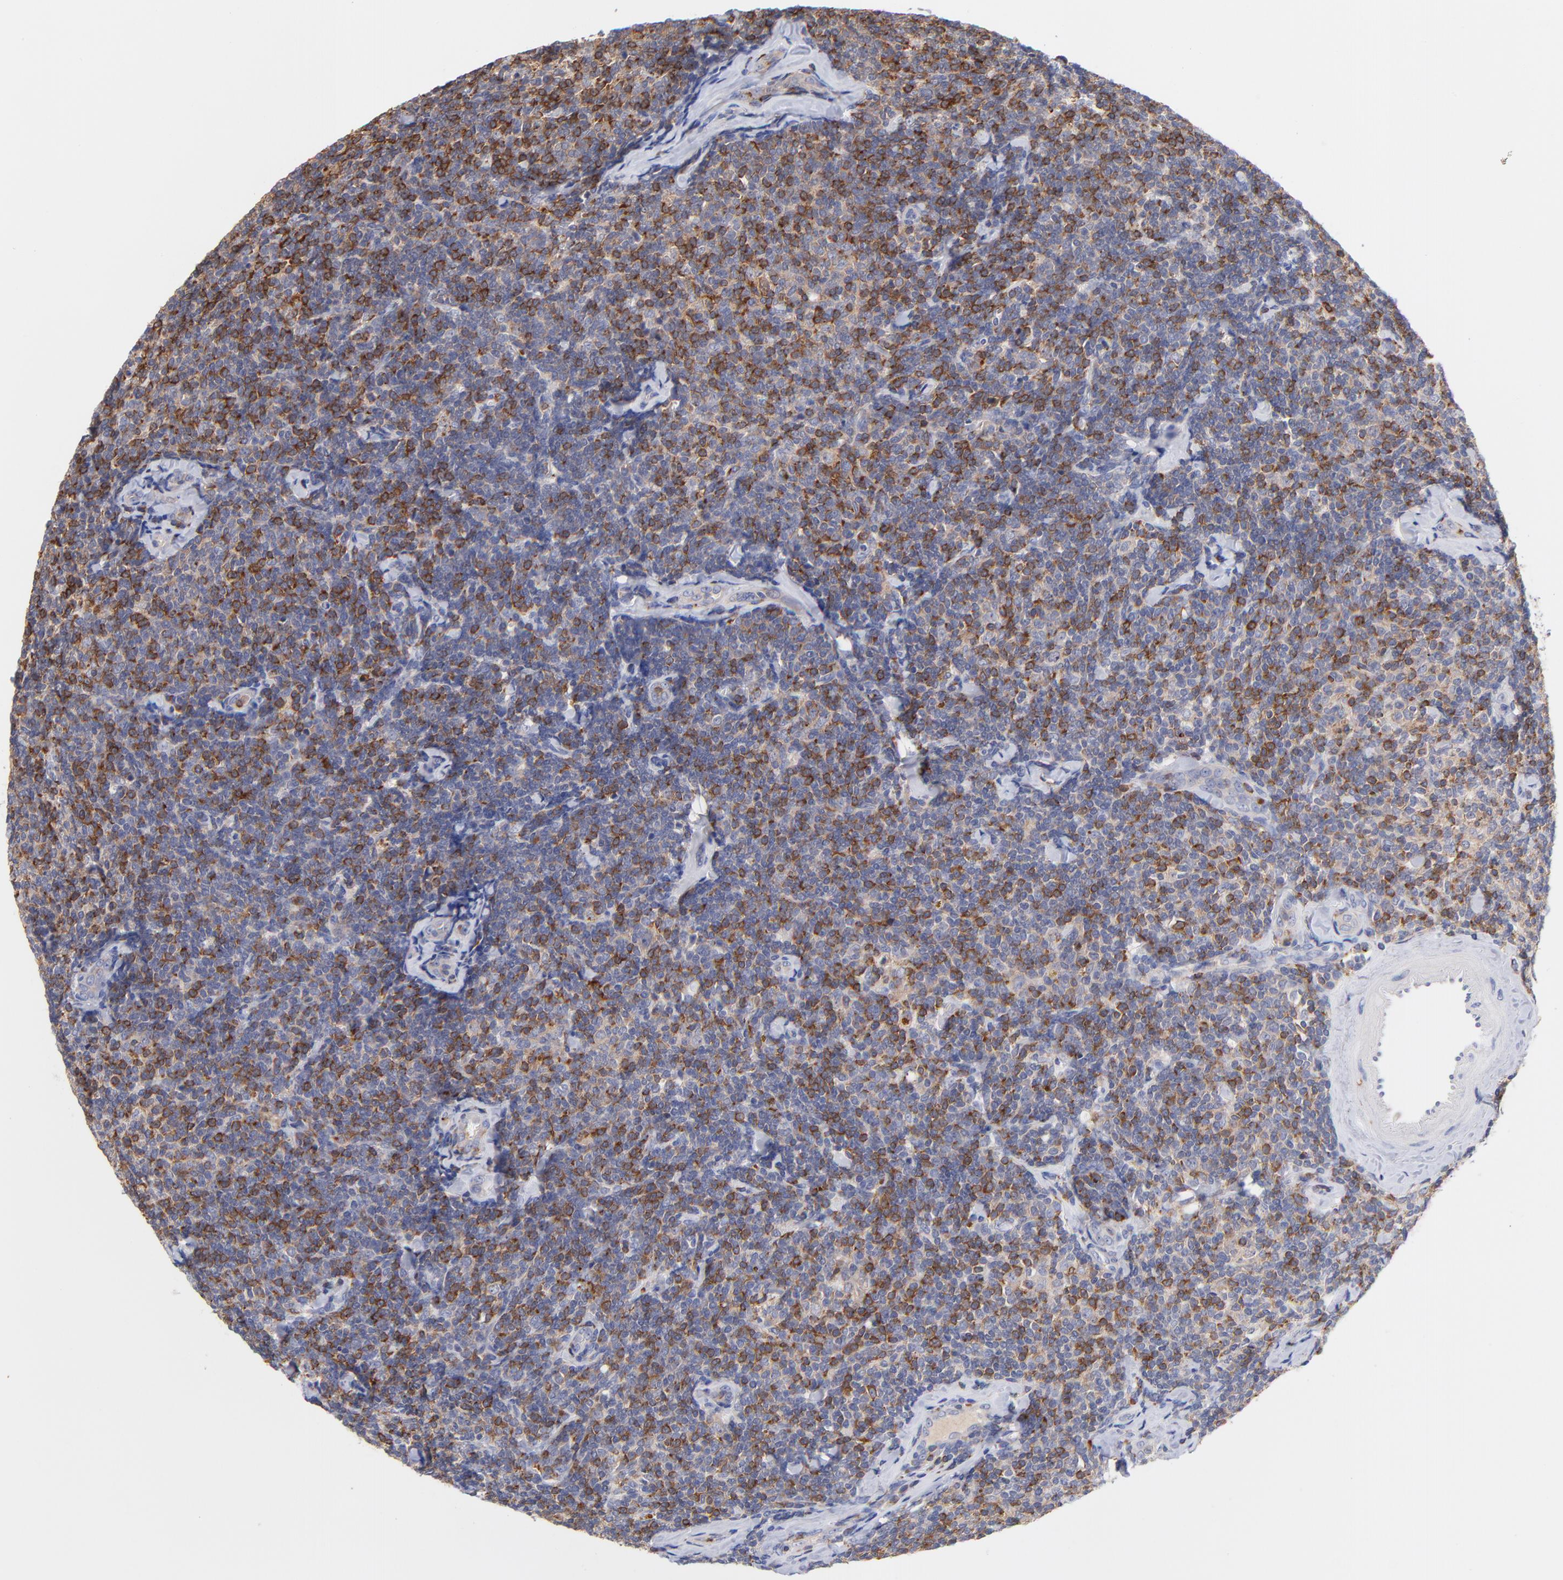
{"staining": {"intensity": "weak", "quantity": ">75%", "location": "cytoplasmic/membranous"}, "tissue": "lymphoma", "cell_type": "Tumor cells", "image_type": "cancer", "snomed": [{"axis": "morphology", "description": "Malignant lymphoma, non-Hodgkin's type, Low grade"}, {"axis": "topography", "description": "Lymph node"}], "caption": "The histopathology image demonstrates immunohistochemical staining of malignant lymphoma, non-Hodgkin's type (low-grade). There is weak cytoplasmic/membranous positivity is identified in approximately >75% of tumor cells.", "gene": "KREMEN2", "patient": {"sex": "female", "age": 56}}